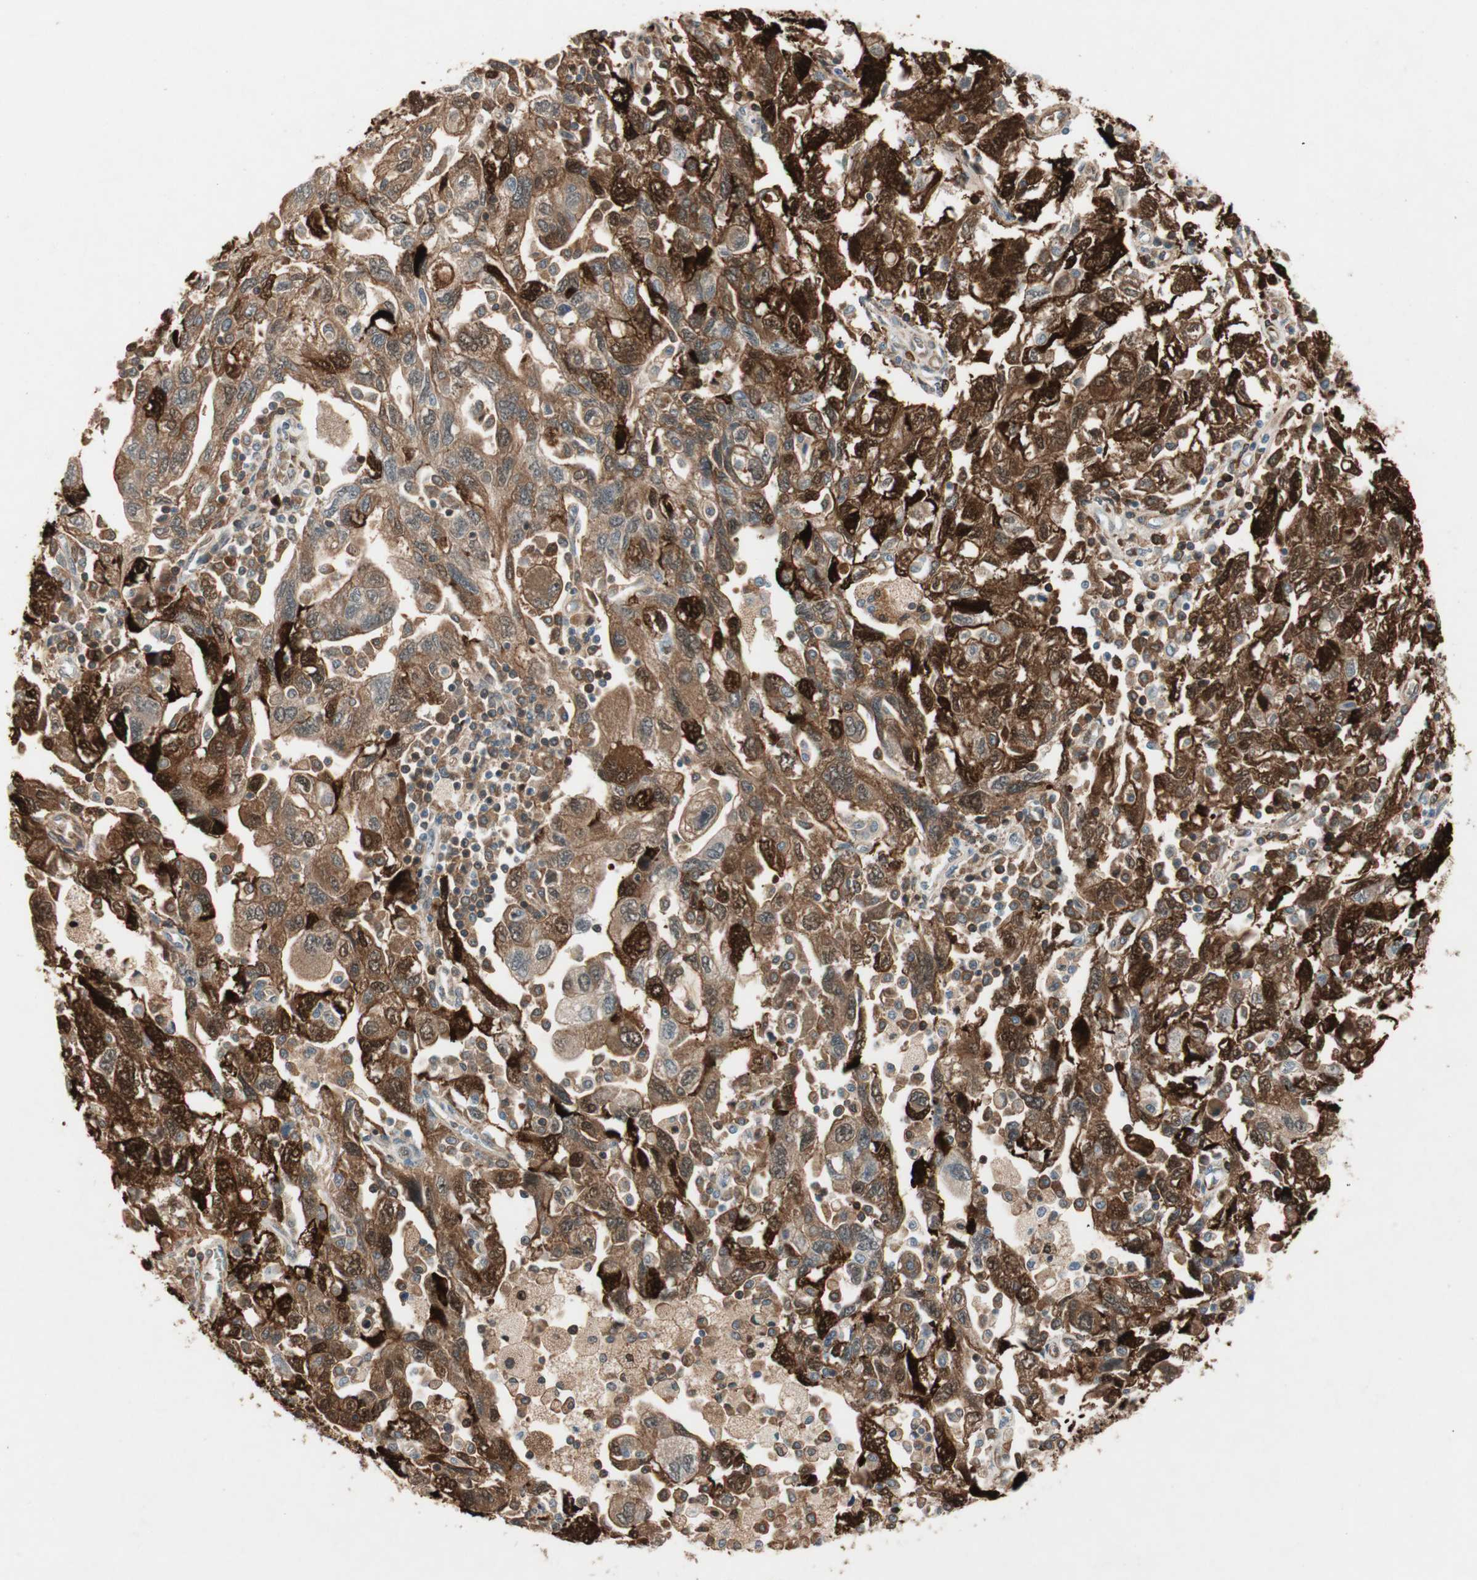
{"staining": {"intensity": "strong", "quantity": ">75%", "location": "cytoplasmic/membranous,nuclear"}, "tissue": "ovarian cancer", "cell_type": "Tumor cells", "image_type": "cancer", "snomed": [{"axis": "morphology", "description": "Carcinoma, NOS"}, {"axis": "morphology", "description": "Cystadenocarcinoma, serous, NOS"}, {"axis": "topography", "description": "Ovary"}], "caption": "High-power microscopy captured an immunohistochemistry (IHC) histopathology image of serous cystadenocarcinoma (ovarian), revealing strong cytoplasmic/membranous and nuclear staining in approximately >75% of tumor cells.", "gene": "RTL6", "patient": {"sex": "female", "age": 69}}